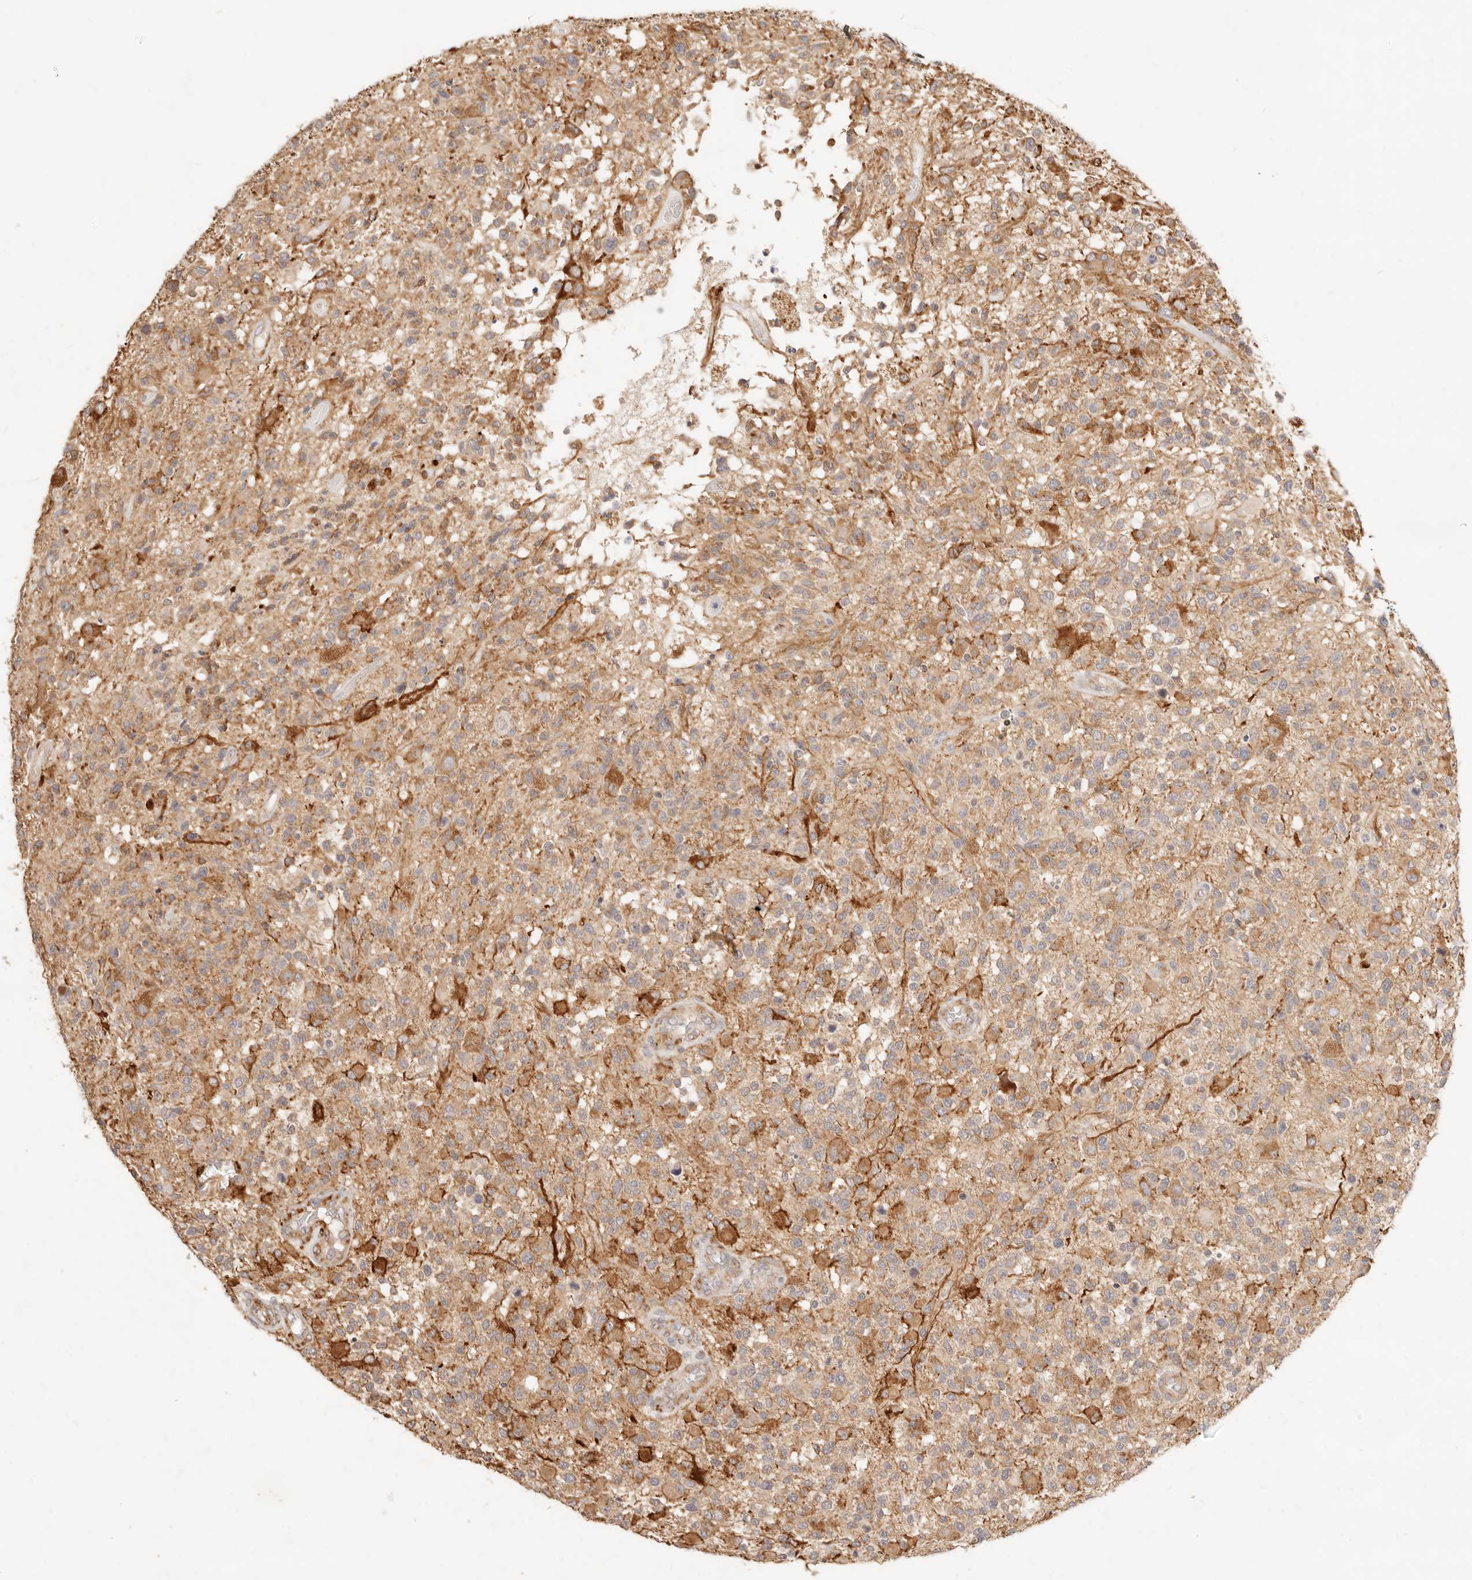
{"staining": {"intensity": "moderate", "quantity": ">75%", "location": "cytoplasmic/membranous"}, "tissue": "glioma", "cell_type": "Tumor cells", "image_type": "cancer", "snomed": [{"axis": "morphology", "description": "Glioma, malignant, High grade"}, {"axis": "morphology", "description": "Glioblastoma, NOS"}, {"axis": "topography", "description": "Brain"}], "caption": "This histopathology image reveals glioma stained with IHC to label a protein in brown. The cytoplasmic/membranous of tumor cells show moderate positivity for the protein. Nuclei are counter-stained blue.", "gene": "RUBCNL", "patient": {"sex": "male", "age": 60}}